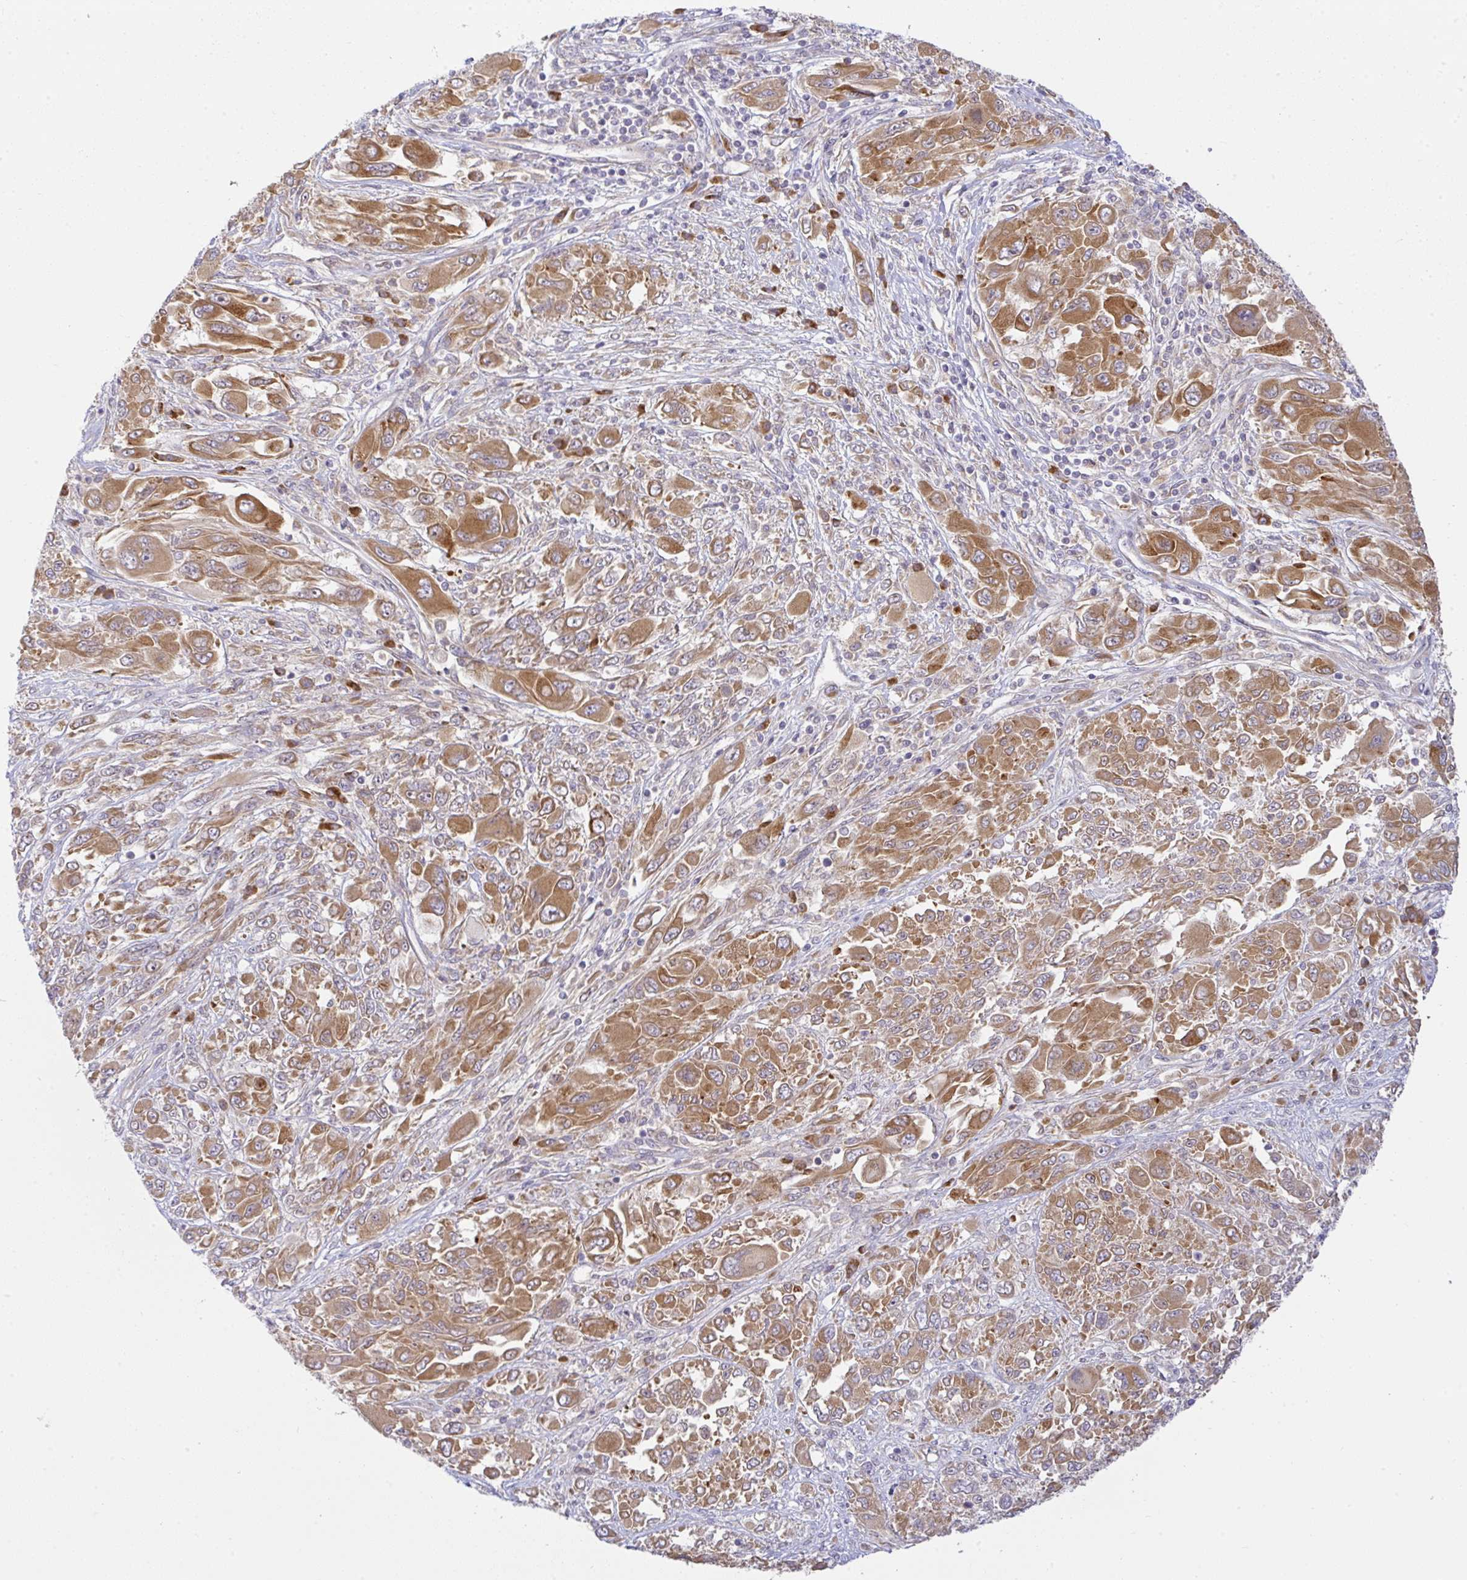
{"staining": {"intensity": "moderate", "quantity": ">75%", "location": "cytoplasmic/membranous"}, "tissue": "melanoma", "cell_type": "Tumor cells", "image_type": "cancer", "snomed": [{"axis": "morphology", "description": "Malignant melanoma, NOS"}, {"axis": "topography", "description": "Skin"}], "caption": "Immunohistochemistry (IHC) histopathology image of neoplastic tissue: human melanoma stained using immunohistochemistry (IHC) displays medium levels of moderate protein expression localized specifically in the cytoplasmic/membranous of tumor cells, appearing as a cytoplasmic/membranous brown color.", "gene": "DERL2", "patient": {"sex": "female", "age": 91}}